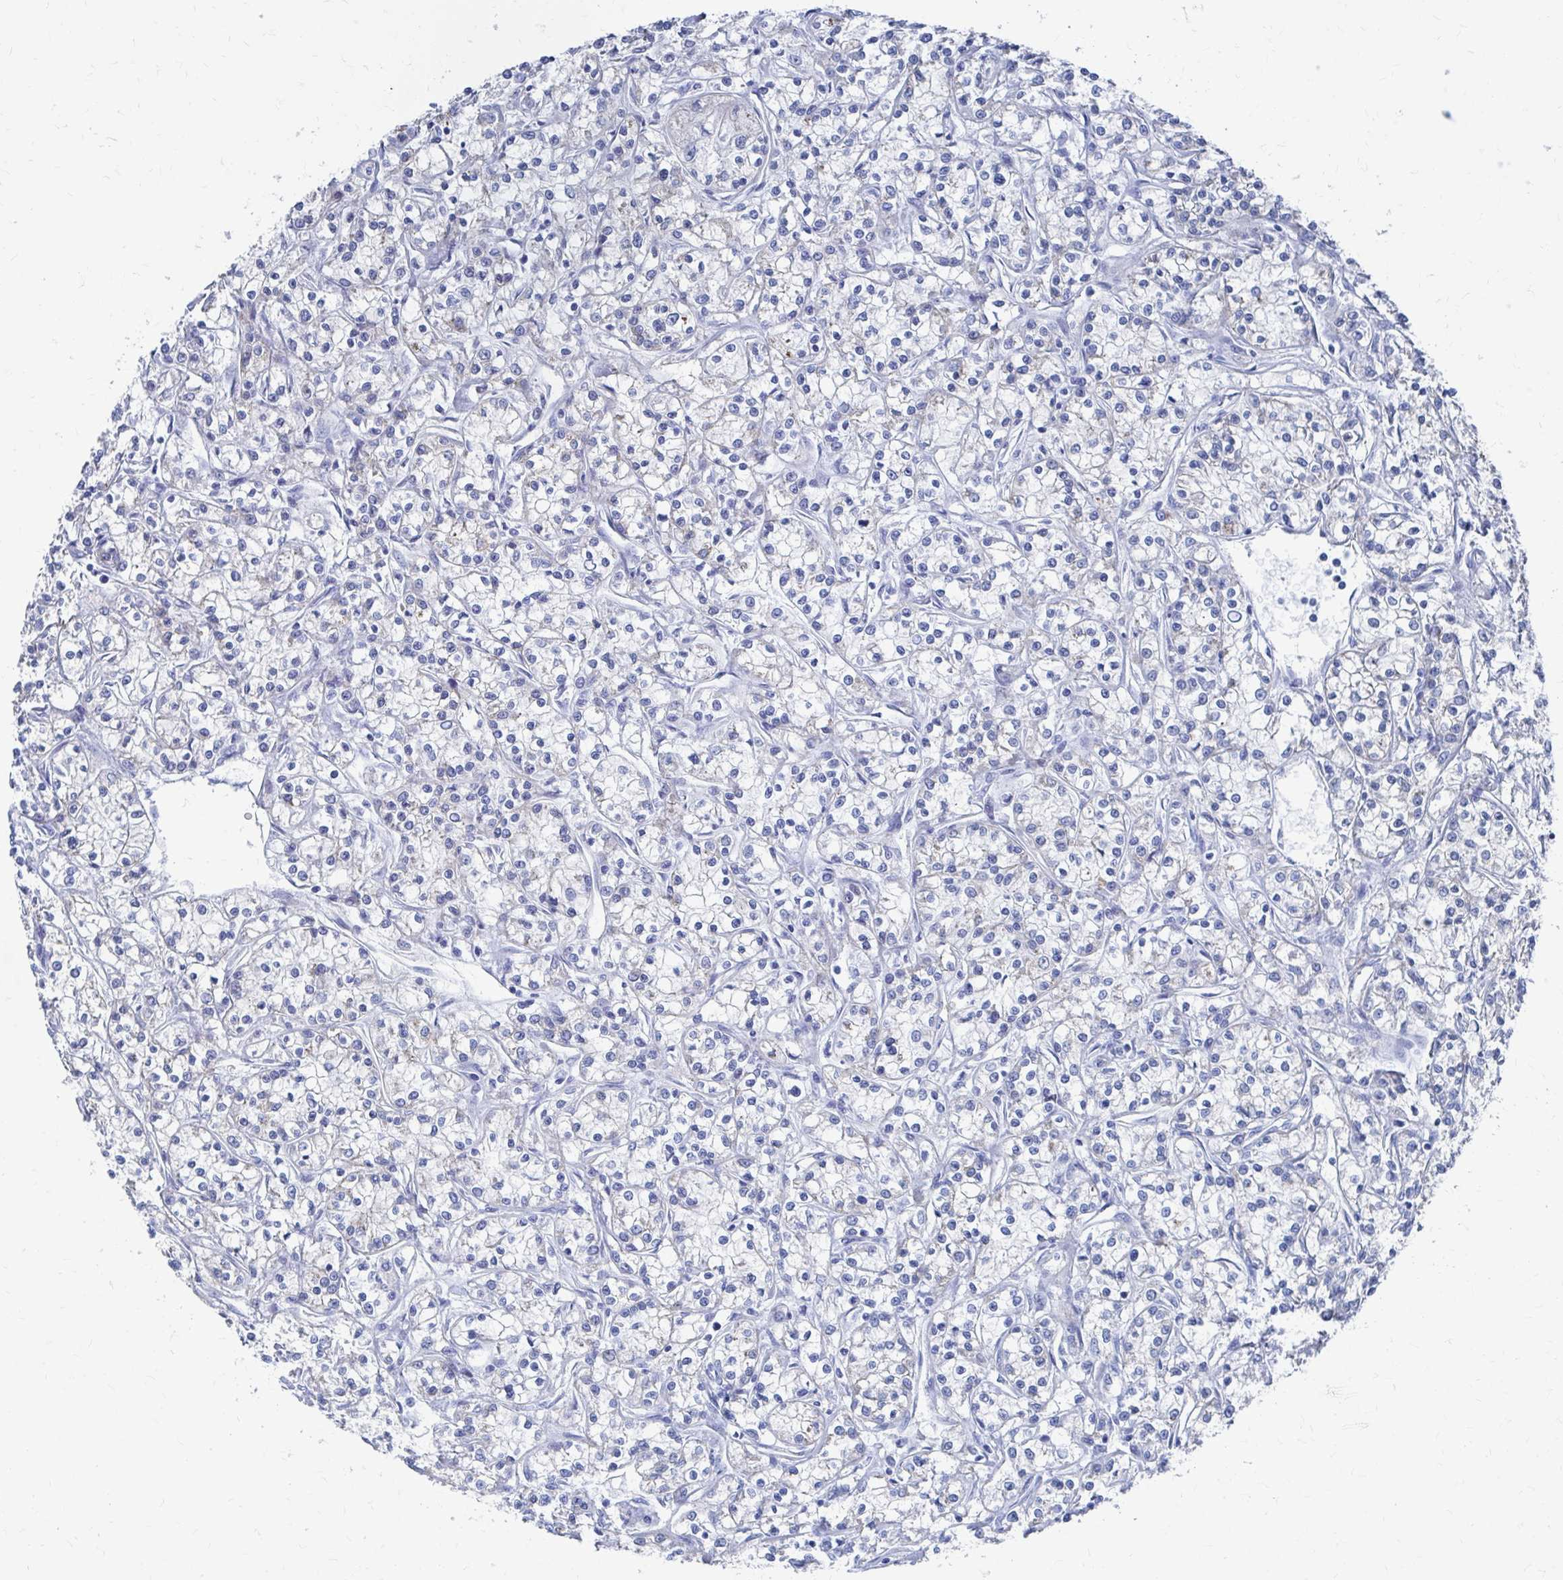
{"staining": {"intensity": "negative", "quantity": "none", "location": "none"}, "tissue": "renal cancer", "cell_type": "Tumor cells", "image_type": "cancer", "snomed": [{"axis": "morphology", "description": "Adenocarcinoma, NOS"}, {"axis": "topography", "description": "Kidney"}], "caption": "IHC image of neoplastic tissue: human renal cancer stained with DAB (3,3'-diaminobenzidine) exhibits no significant protein positivity in tumor cells.", "gene": "PLEKHG7", "patient": {"sex": "female", "age": 59}}